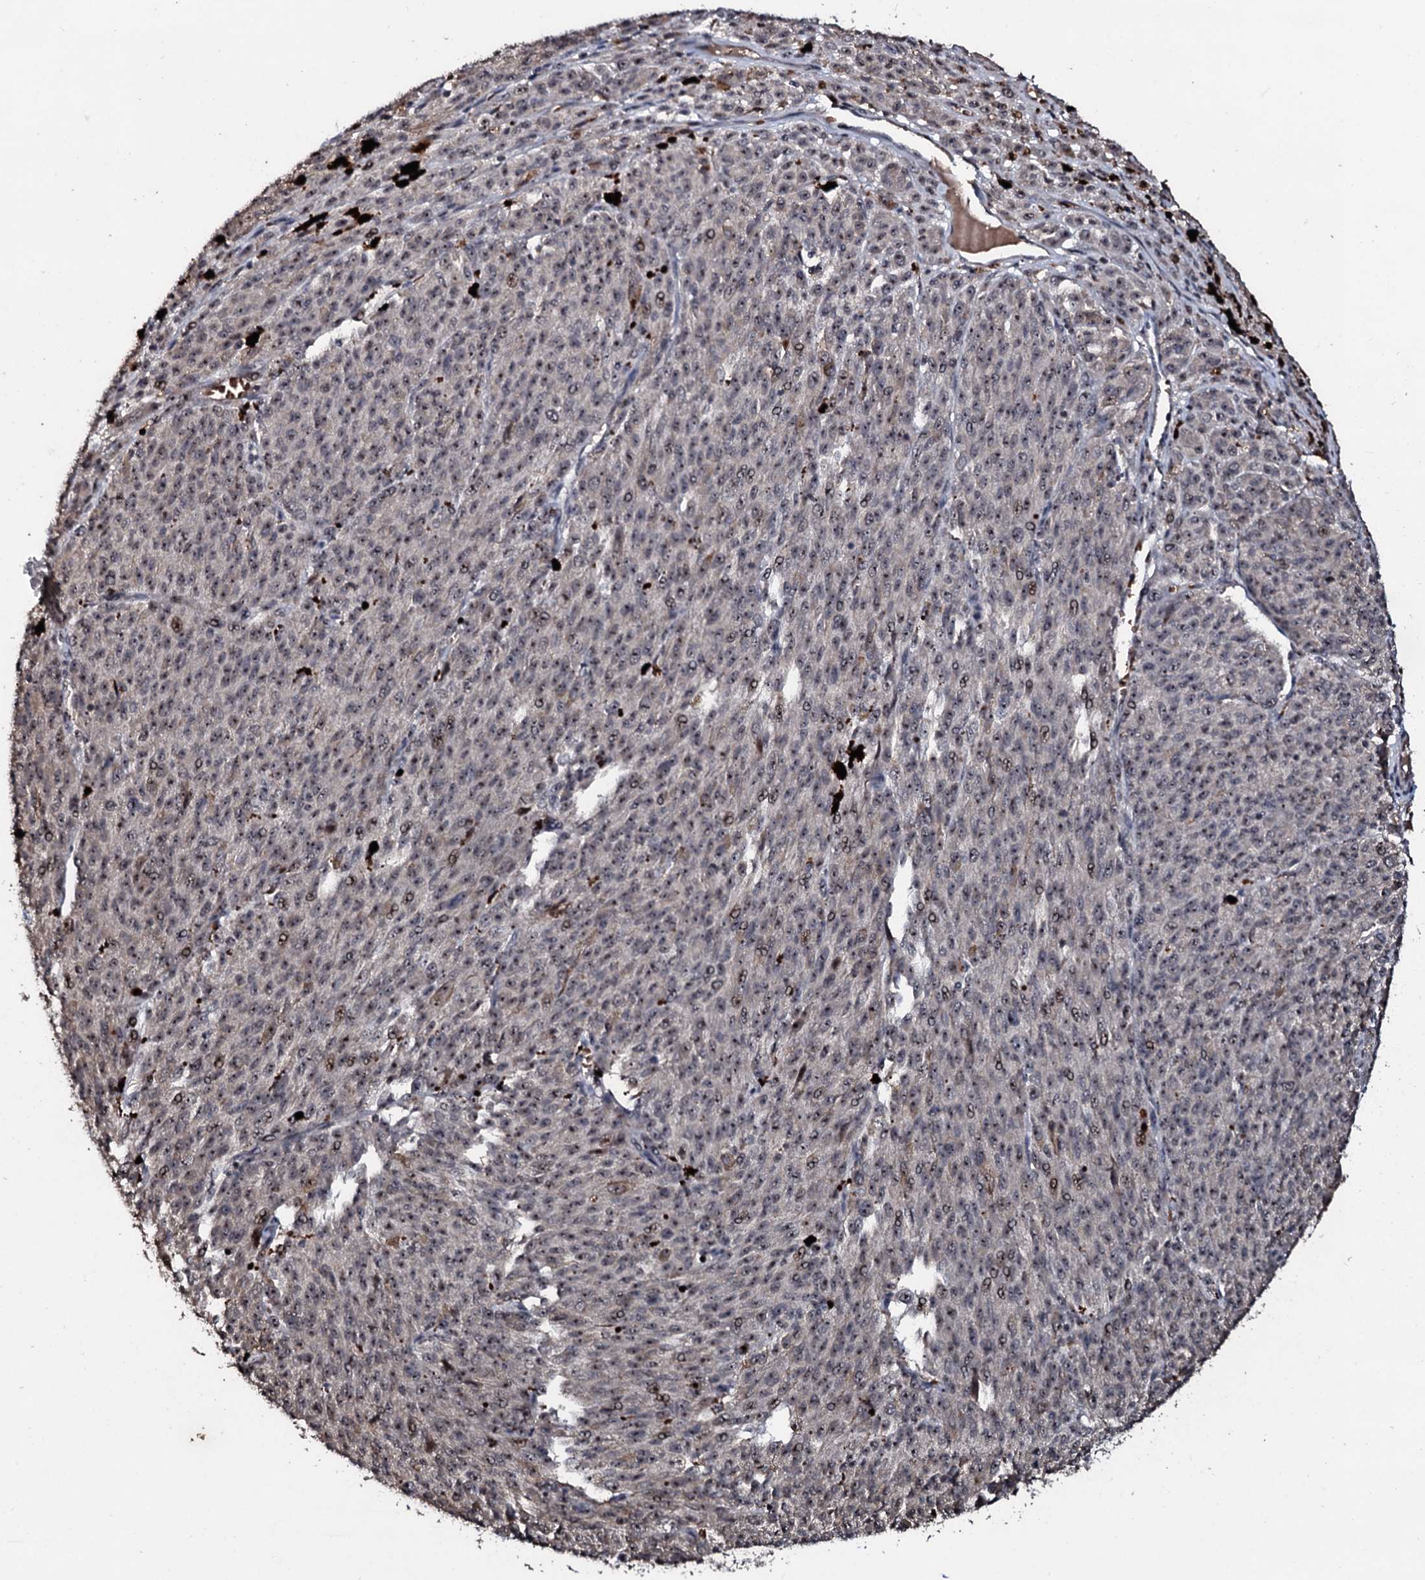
{"staining": {"intensity": "weak", "quantity": ">75%", "location": "nuclear"}, "tissue": "melanoma", "cell_type": "Tumor cells", "image_type": "cancer", "snomed": [{"axis": "morphology", "description": "Malignant melanoma, NOS"}, {"axis": "topography", "description": "Skin"}], "caption": "Malignant melanoma stained with a brown dye exhibits weak nuclear positive expression in about >75% of tumor cells.", "gene": "SUPT7L", "patient": {"sex": "female", "age": 52}}